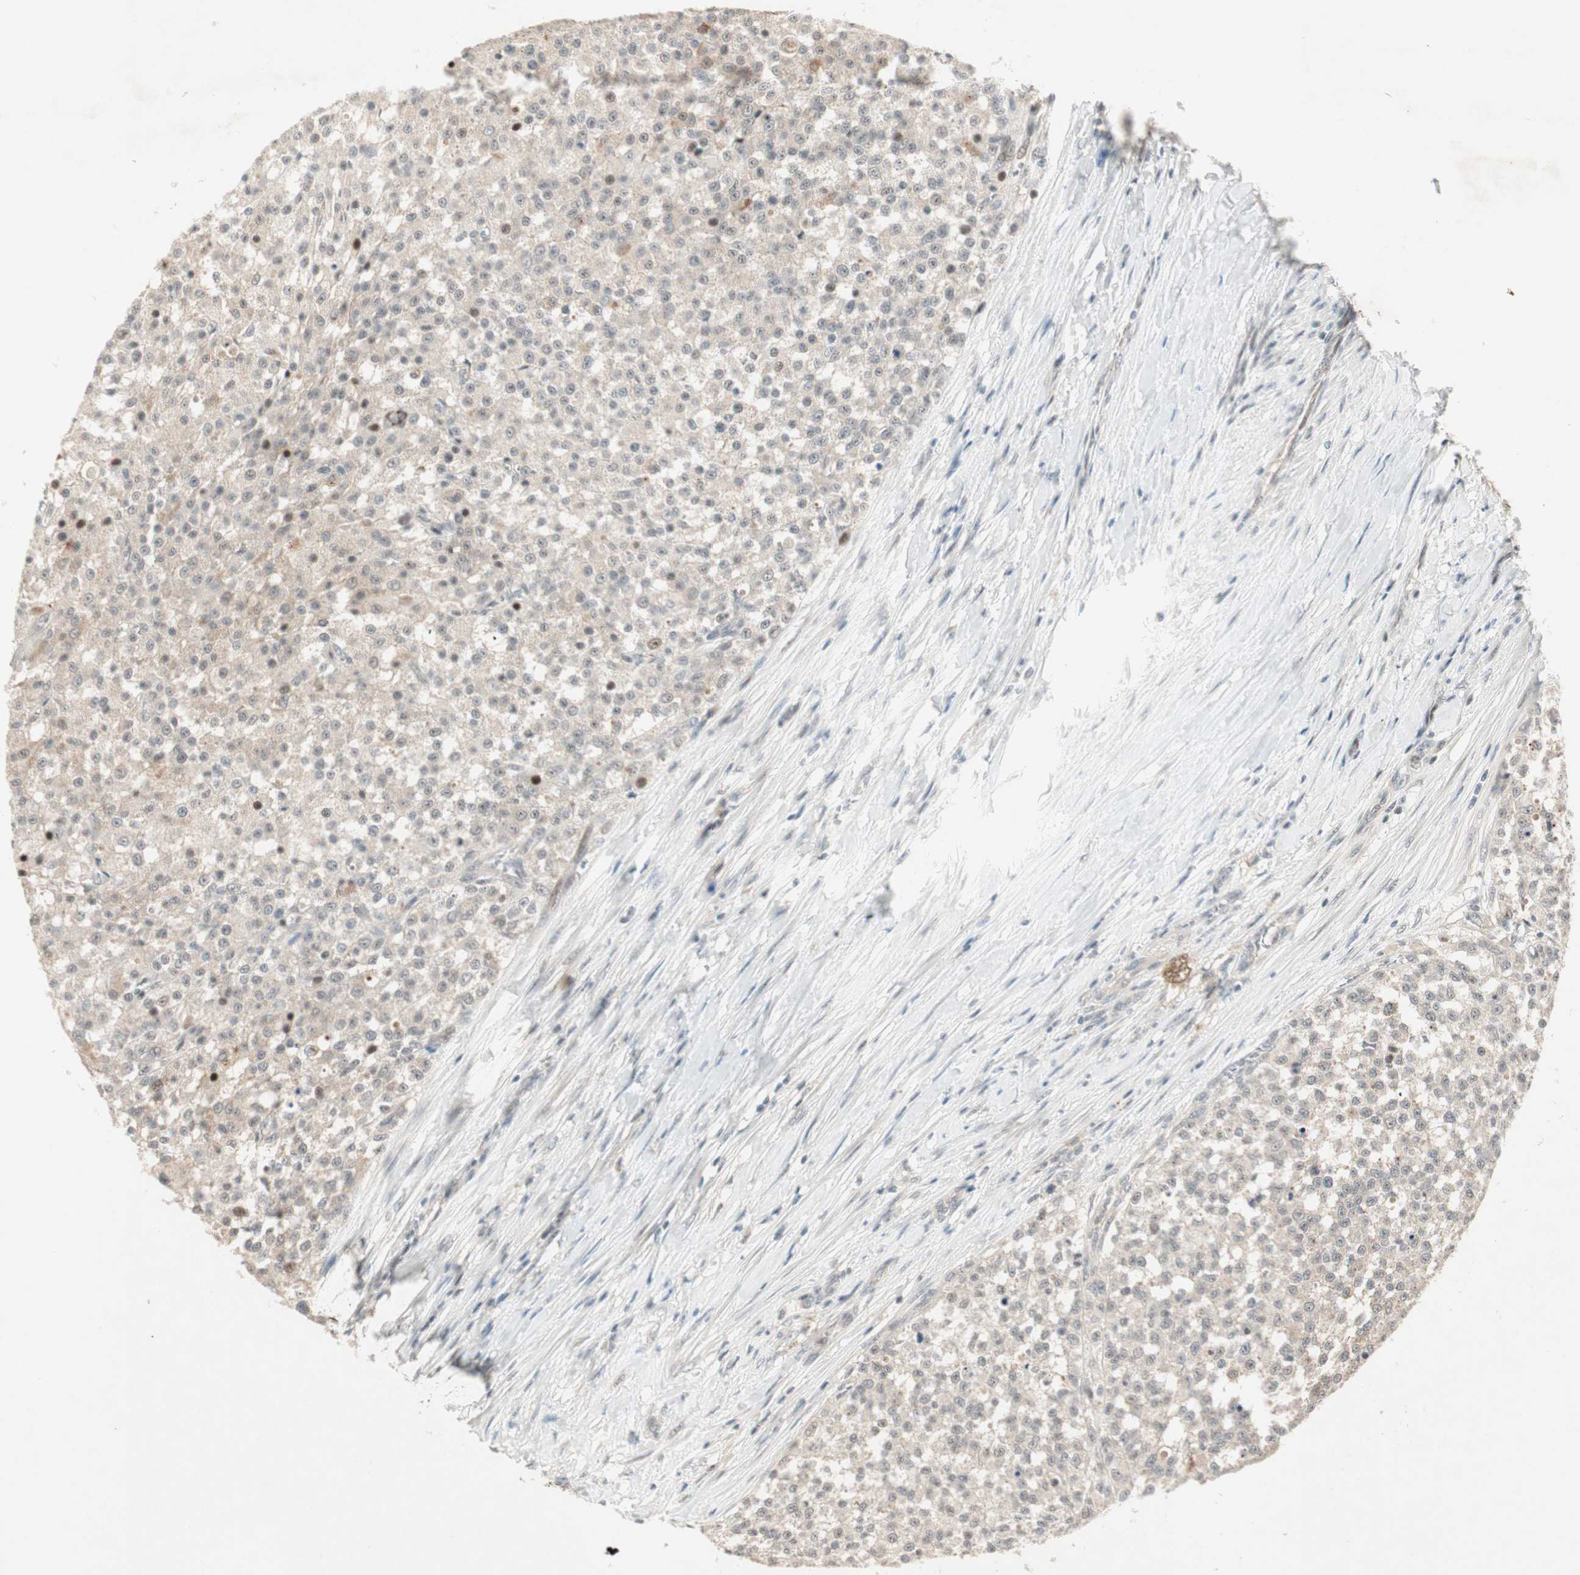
{"staining": {"intensity": "moderate", "quantity": "<25%", "location": "nuclear"}, "tissue": "testis cancer", "cell_type": "Tumor cells", "image_type": "cancer", "snomed": [{"axis": "morphology", "description": "Seminoma, NOS"}, {"axis": "topography", "description": "Testis"}], "caption": "Moderate nuclear protein staining is appreciated in approximately <25% of tumor cells in testis cancer. (DAB IHC with brightfield microscopy, high magnification).", "gene": "ACSL5", "patient": {"sex": "male", "age": 59}}